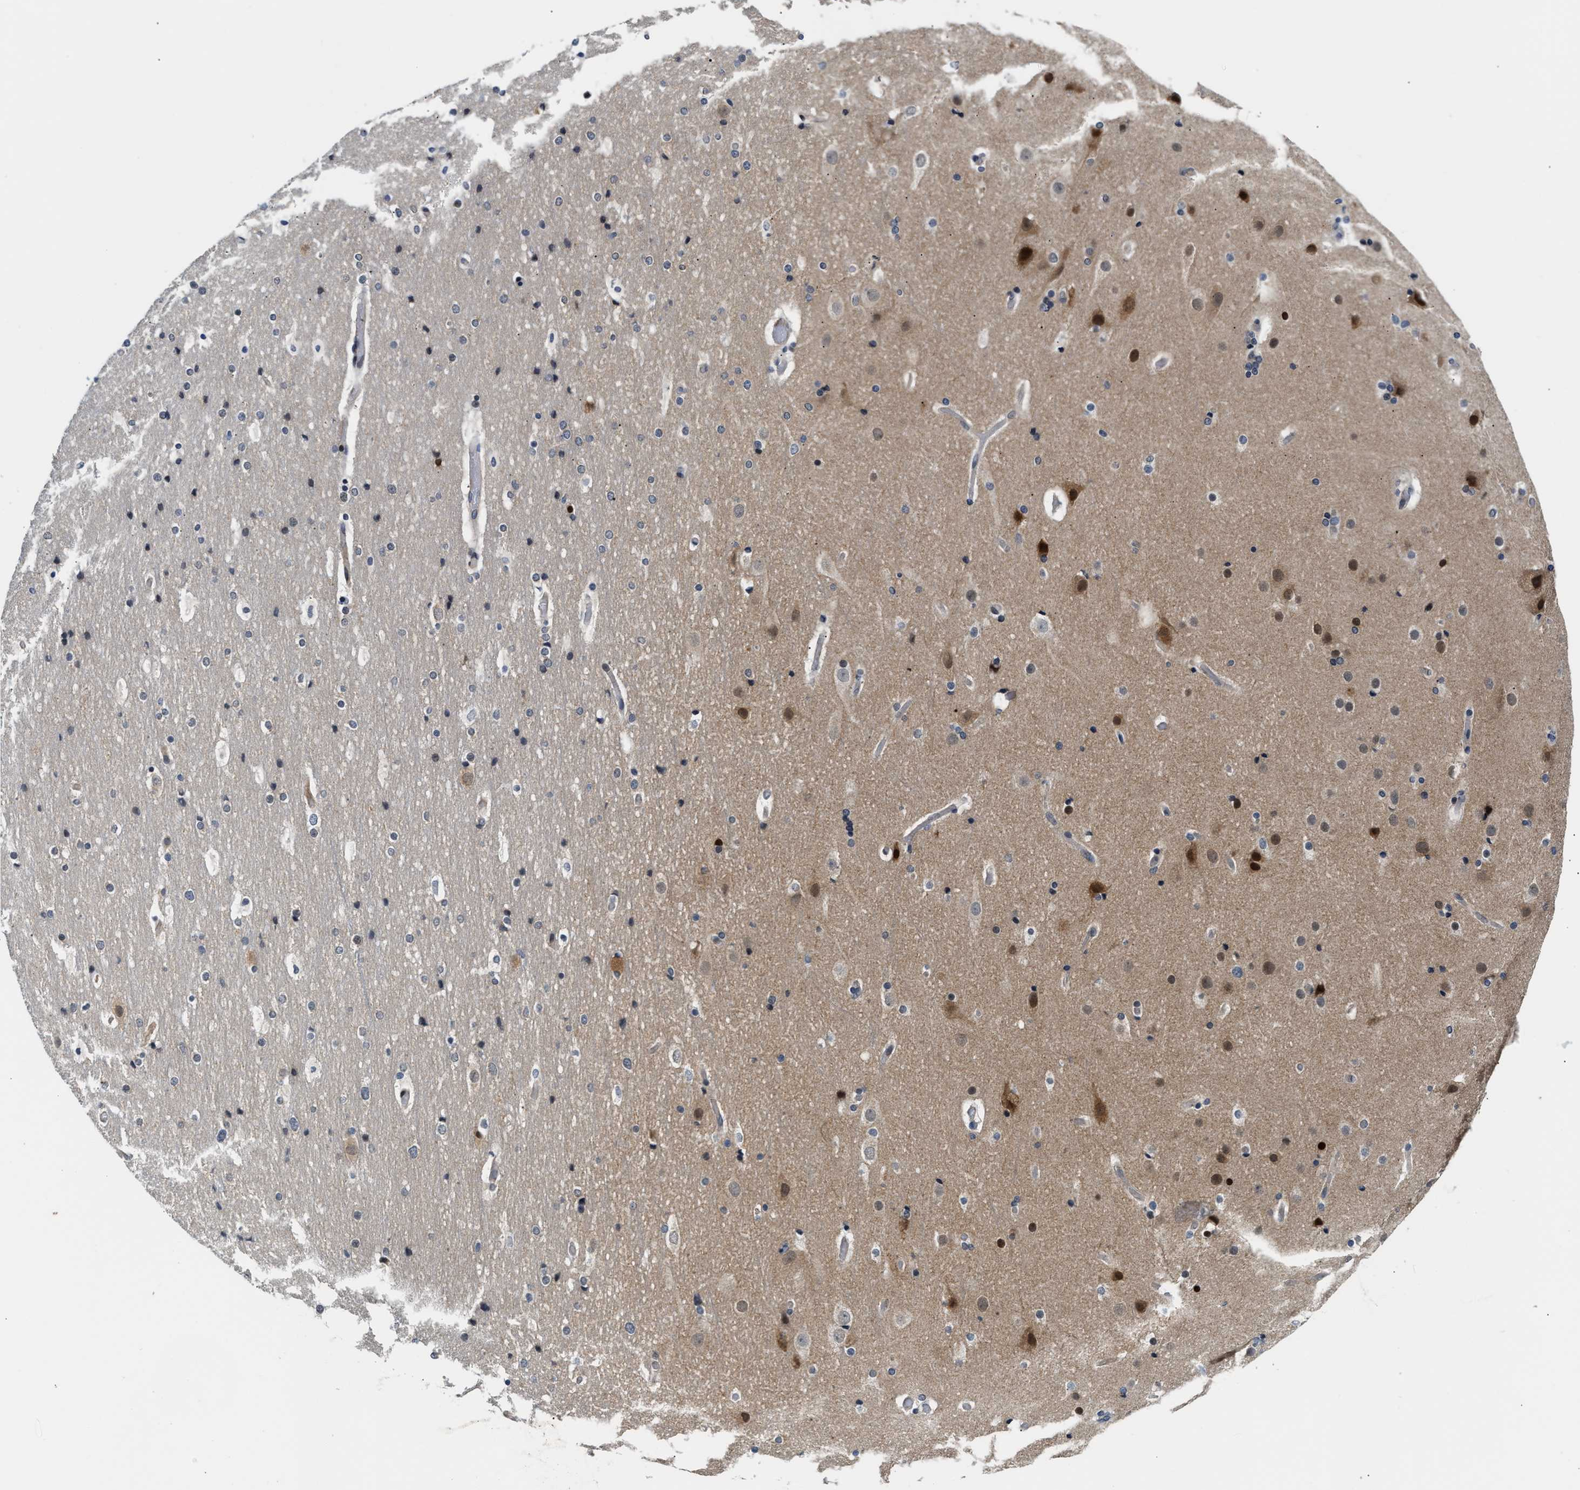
{"staining": {"intensity": "negative", "quantity": "none", "location": "none"}, "tissue": "cerebral cortex", "cell_type": "Endothelial cells", "image_type": "normal", "snomed": [{"axis": "morphology", "description": "Normal tissue, NOS"}, {"axis": "topography", "description": "Cerebral cortex"}], "caption": "Cerebral cortex stained for a protein using IHC exhibits no staining endothelial cells.", "gene": "PPM1H", "patient": {"sex": "male", "age": 57}}